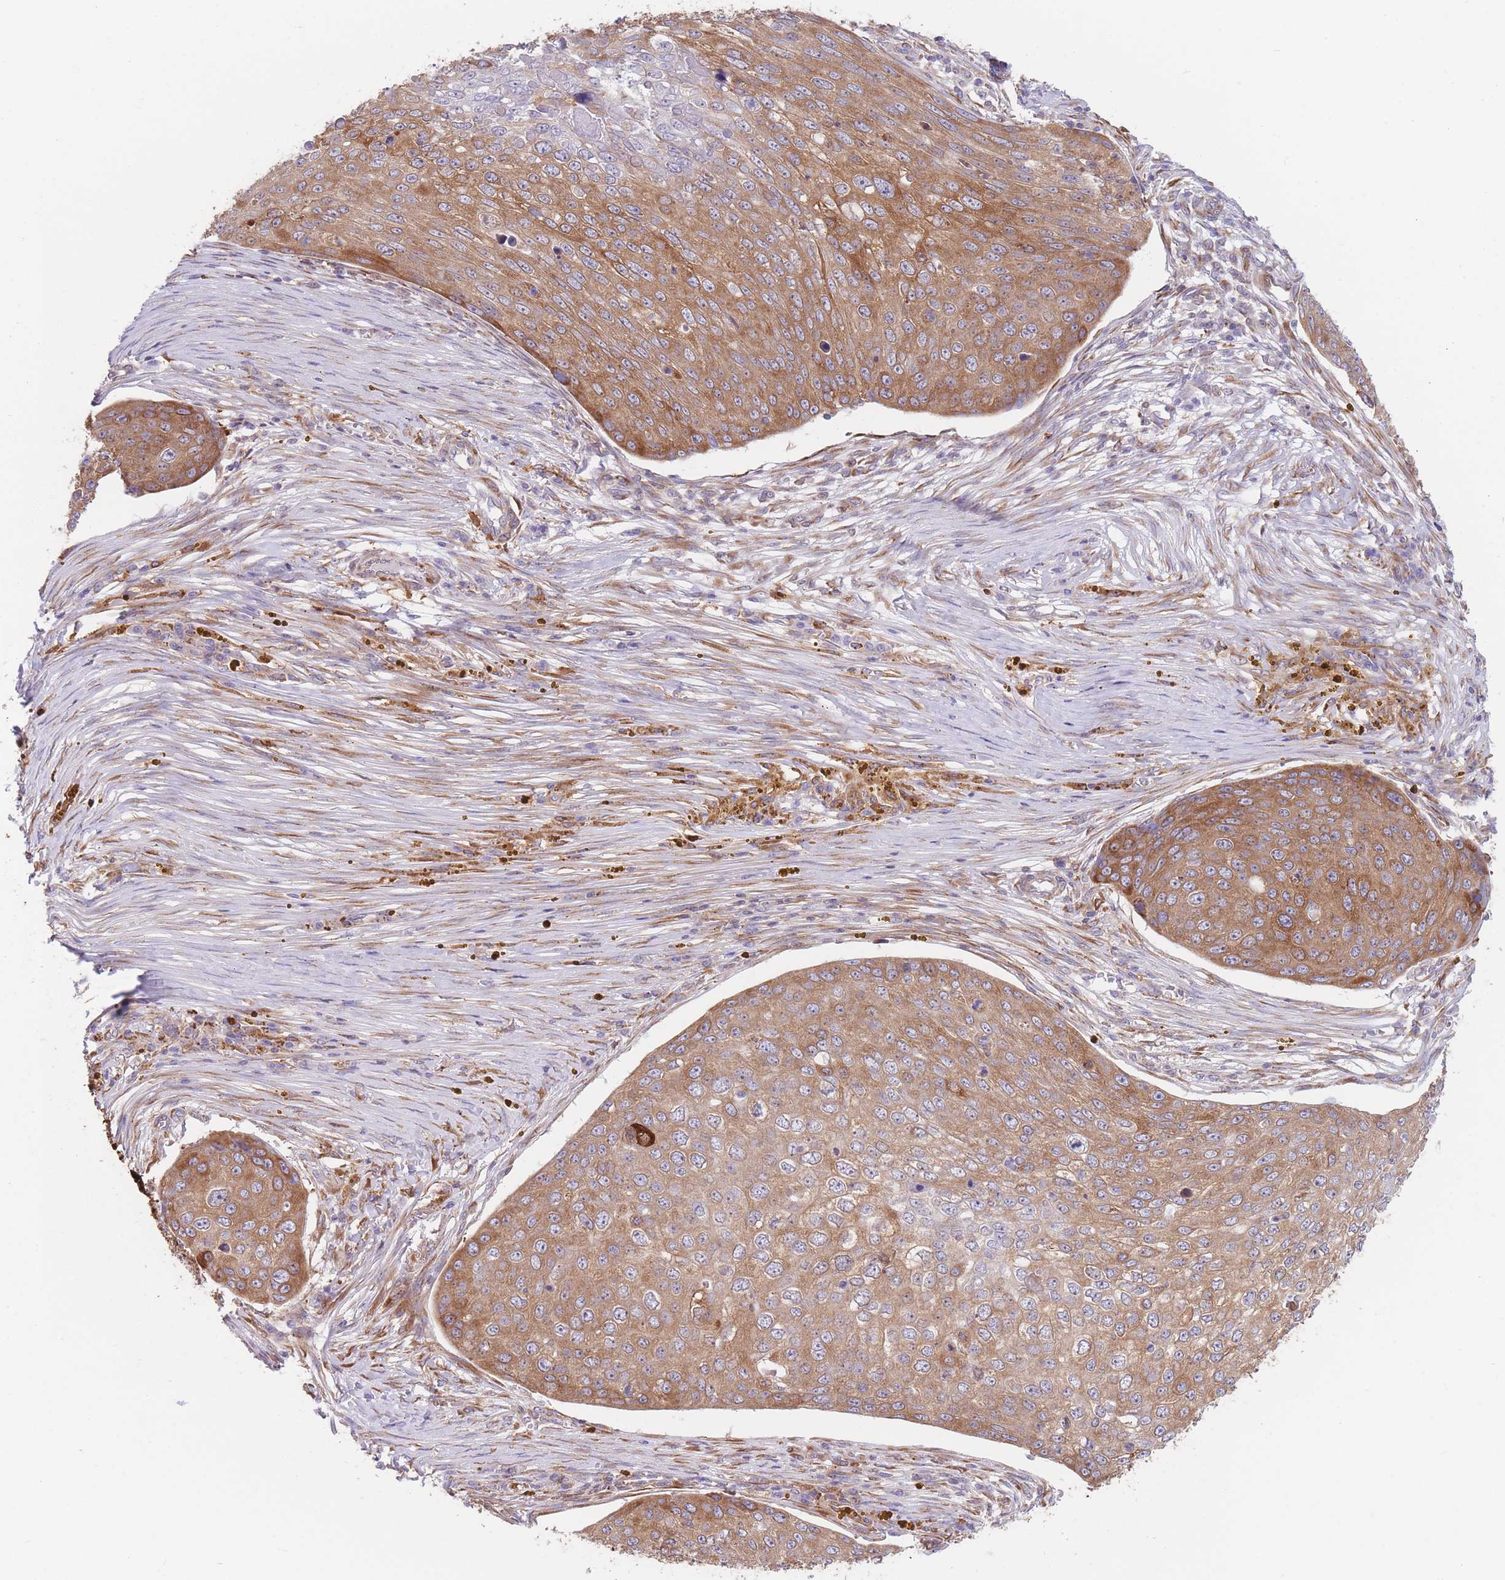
{"staining": {"intensity": "moderate", "quantity": ">75%", "location": "cytoplasmic/membranous"}, "tissue": "skin cancer", "cell_type": "Tumor cells", "image_type": "cancer", "snomed": [{"axis": "morphology", "description": "Squamous cell carcinoma, NOS"}, {"axis": "topography", "description": "Skin"}], "caption": "Protein staining by immunohistochemistry (IHC) exhibits moderate cytoplasmic/membranous positivity in approximately >75% of tumor cells in skin cancer (squamous cell carcinoma). The protein is shown in brown color, while the nuclei are stained blue.", "gene": "AK9", "patient": {"sex": "male", "age": 71}}